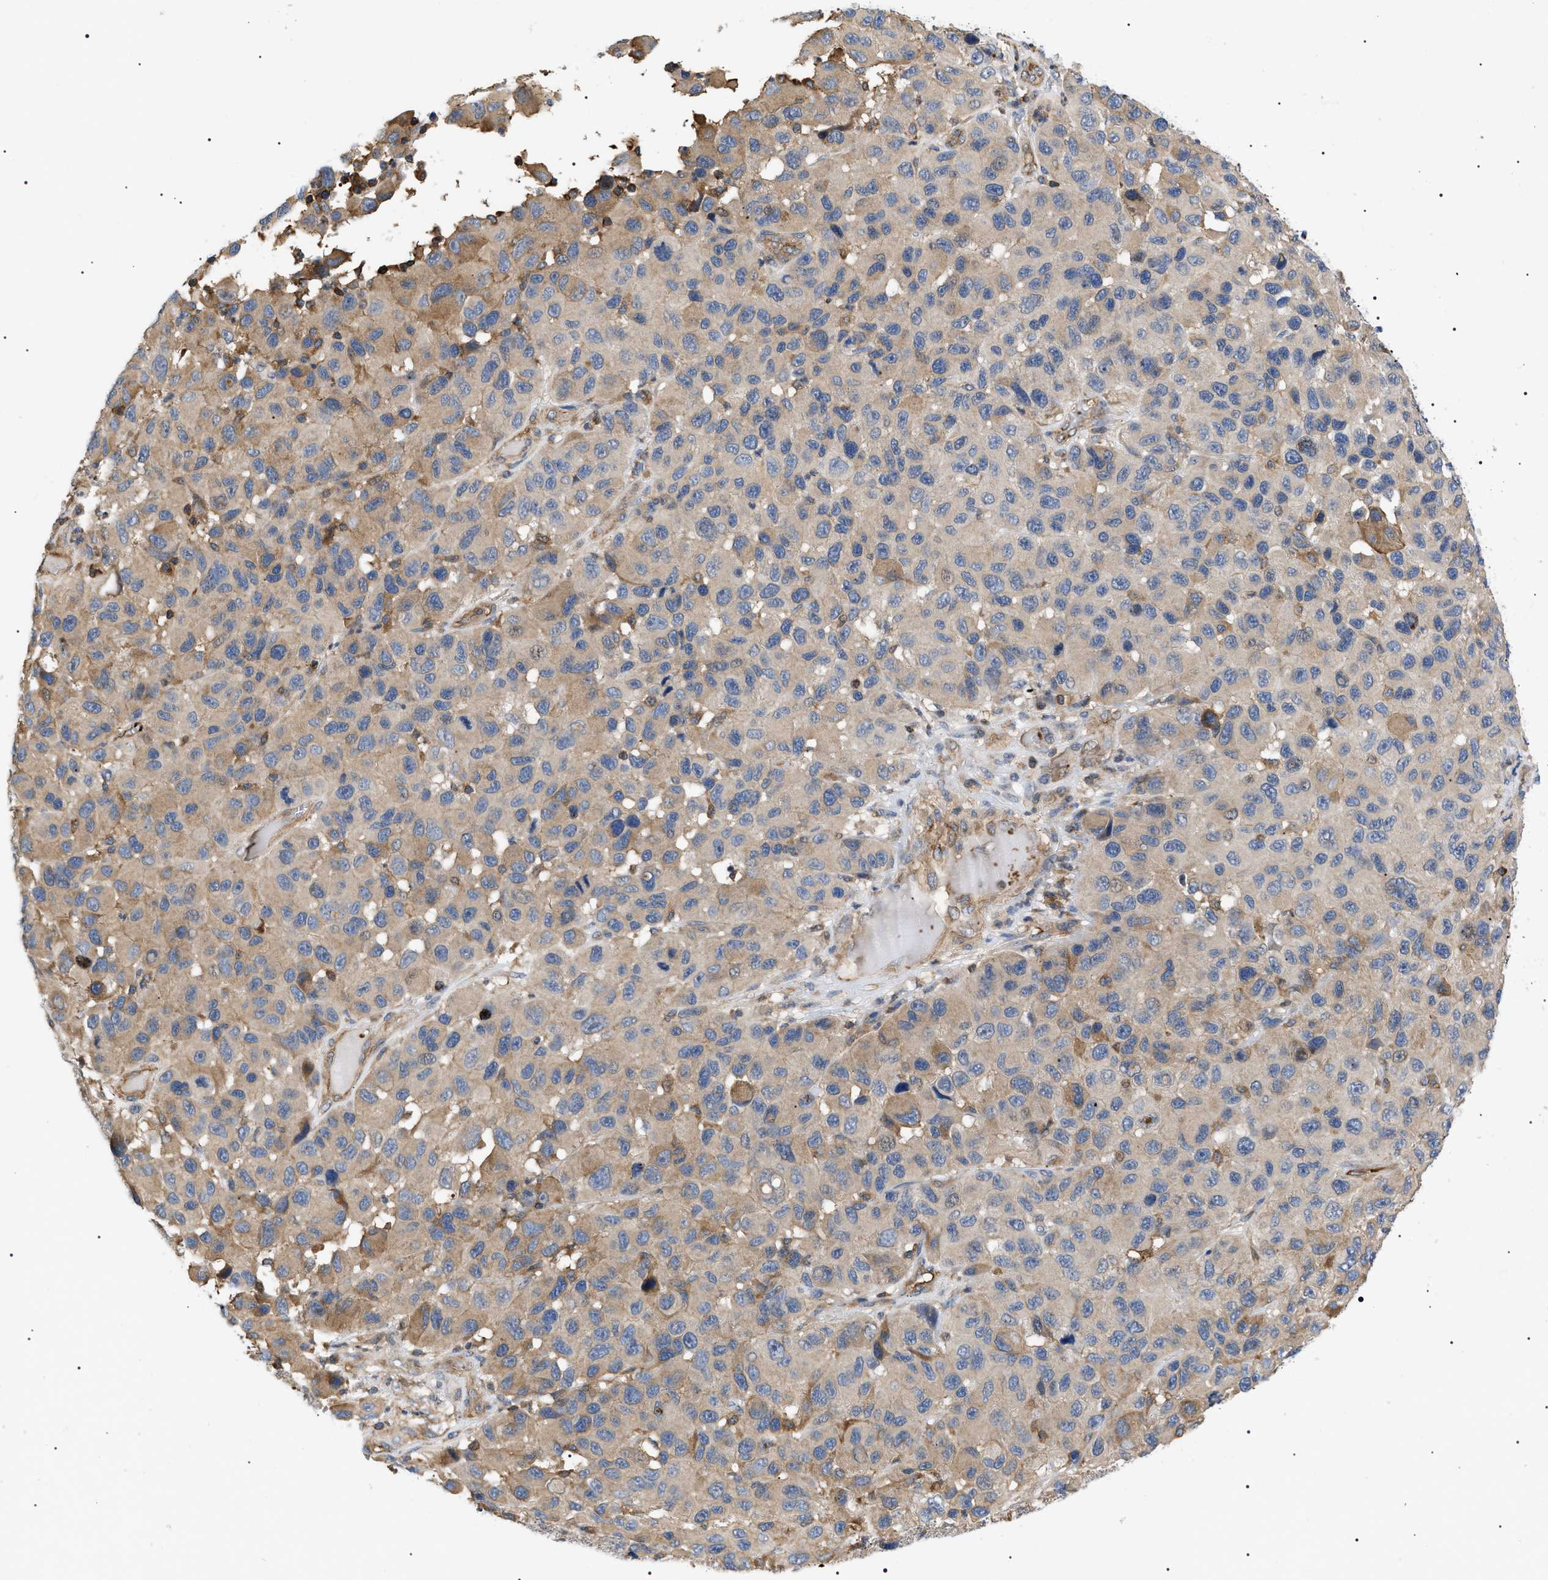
{"staining": {"intensity": "weak", "quantity": "<25%", "location": "cytoplasmic/membranous"}, "tissue": "melanoma", "cell_type": "Tumor cells", "image_type": "cancer", "snomed": [{"axis": "morphology", "description": "Malignant melanoma, NOS"}, {"axis": "topography", "description": "Skin"}], "caption": "Micrograph shows no significant protein staining in tumor cells of melanoma. (DAB (3,3'-diaminobenzidine) immunohistochemistry, high magnification).", "gene": "TMTC4", "patient": {"sex": "male", "age": 53}}